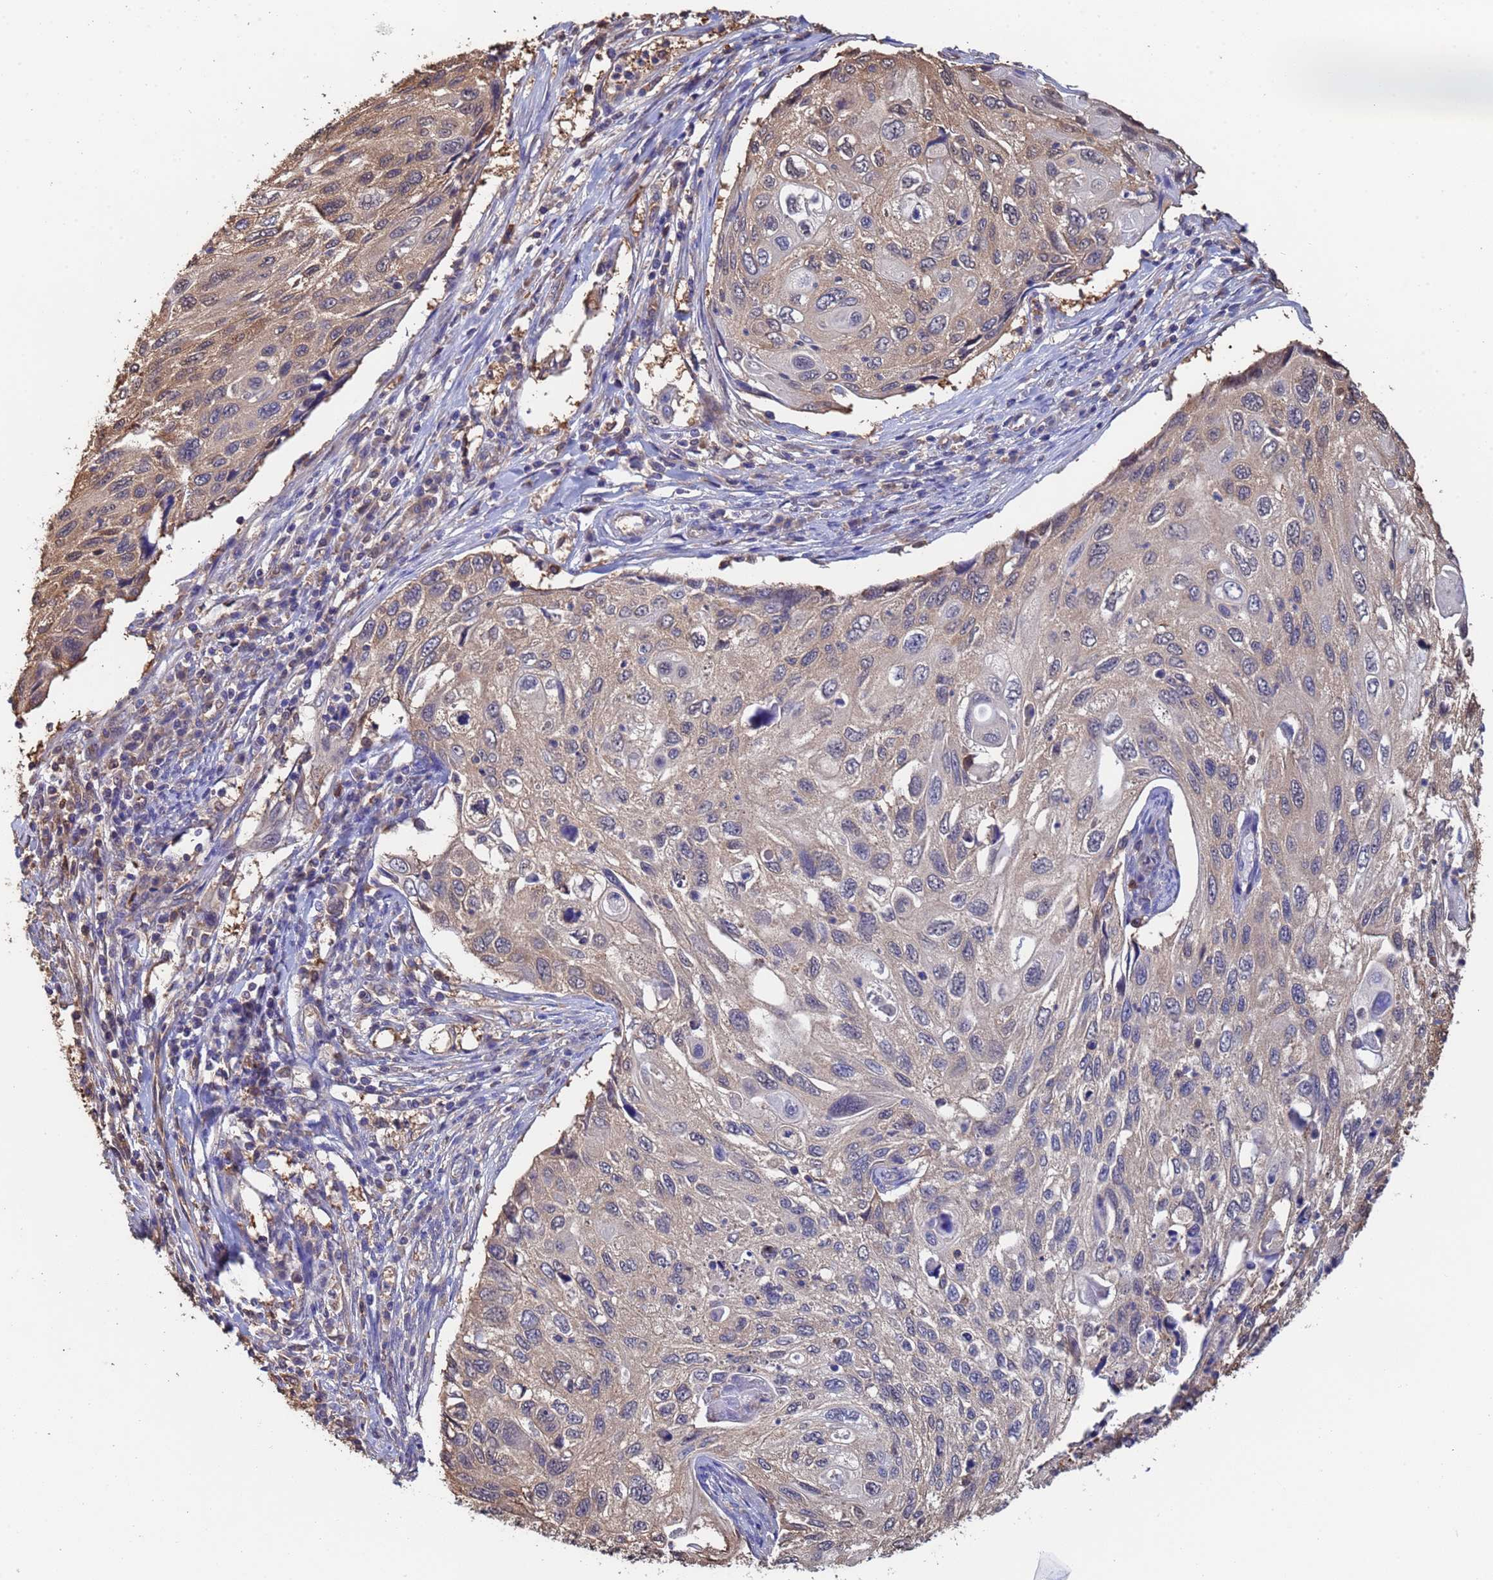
{"staining": {"intensity": "weak", "quantity": "25%-75%", "location": "cytoplasmic/membranous"}, "tissue": "cervical cancer", "cell_type": "Tumor cells", "image_type": "cancer", "snomed": [{"axis": "morphology", "description": "Squamous cell carcinoma, NOS"}, {"axis": "topography", "description": "Cervix"}], "caption": "This histopathology image displays immunohistochemistry staining of human squamous cell carcinoma (cervical), with low weak cytoplasmic/membranous positivity in approximately 25%-75% of tumor cells.", "gene": "FAM25A", "patient": {"sex": "female", "age": 70}}